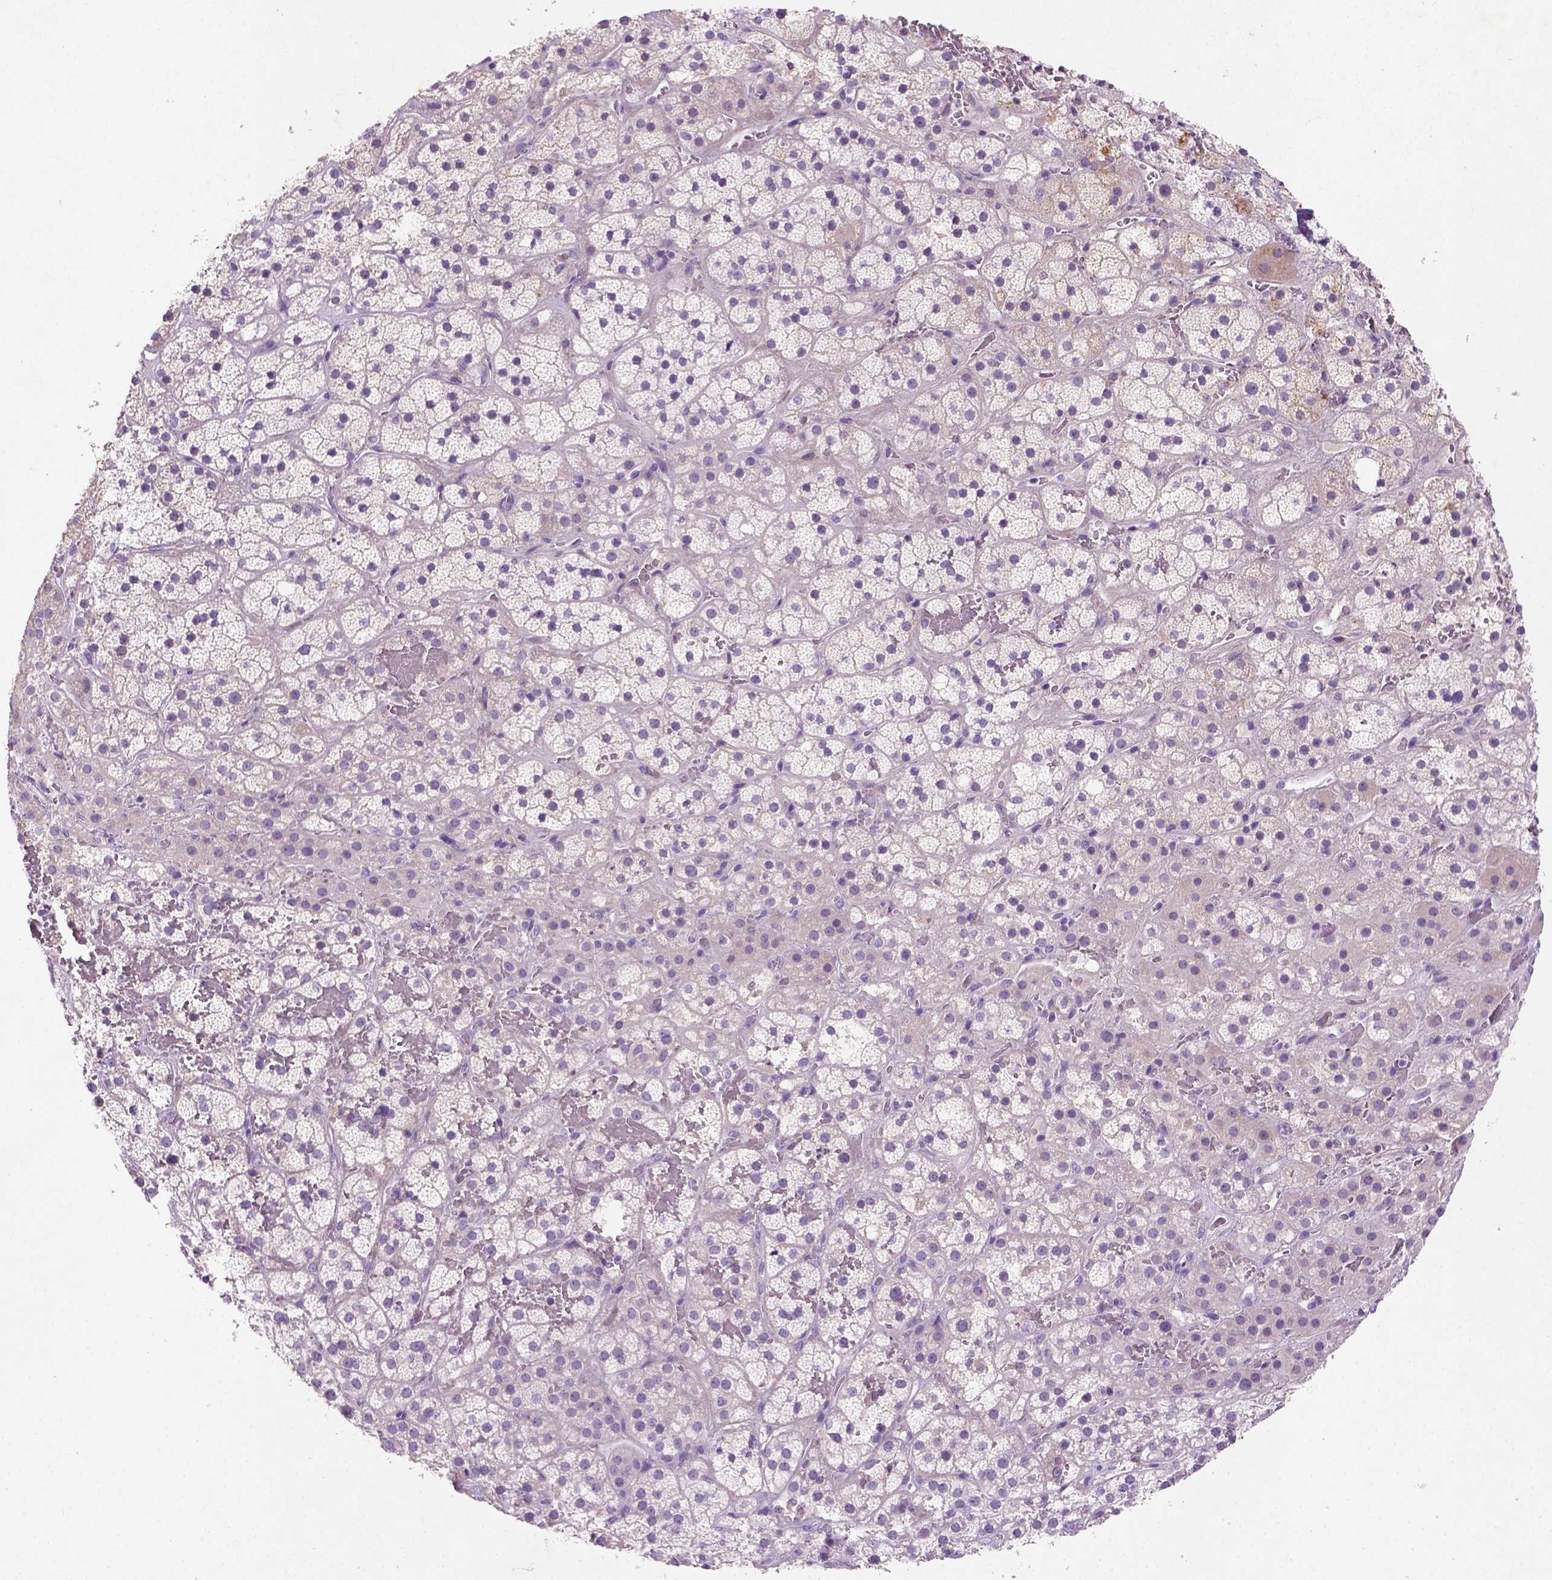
{"staining": {"intensity": "negative", "quantity": "none", "location": "none"}, "tissue": "adrenal gland", "cell_type": "Glandular cells", "image_type": "normal", "snomed": [{"axis": "morphology", "description": "Normal tissue, NOS"}, {"axis": "topography", "description": "Adrenal gland"}], "caption": "Immunohistochemistry (IHC) of normal adrenal gland demonstrates no expression in glandular cells. (Stains: DAB (3,3'-diaminobenzidine) IHC with hematoxylin counter stain, Microscopy: brightfield microscopy at high magnification).", "gene": "NUDT2", "patient": {"sex": "male", "age": 57}}